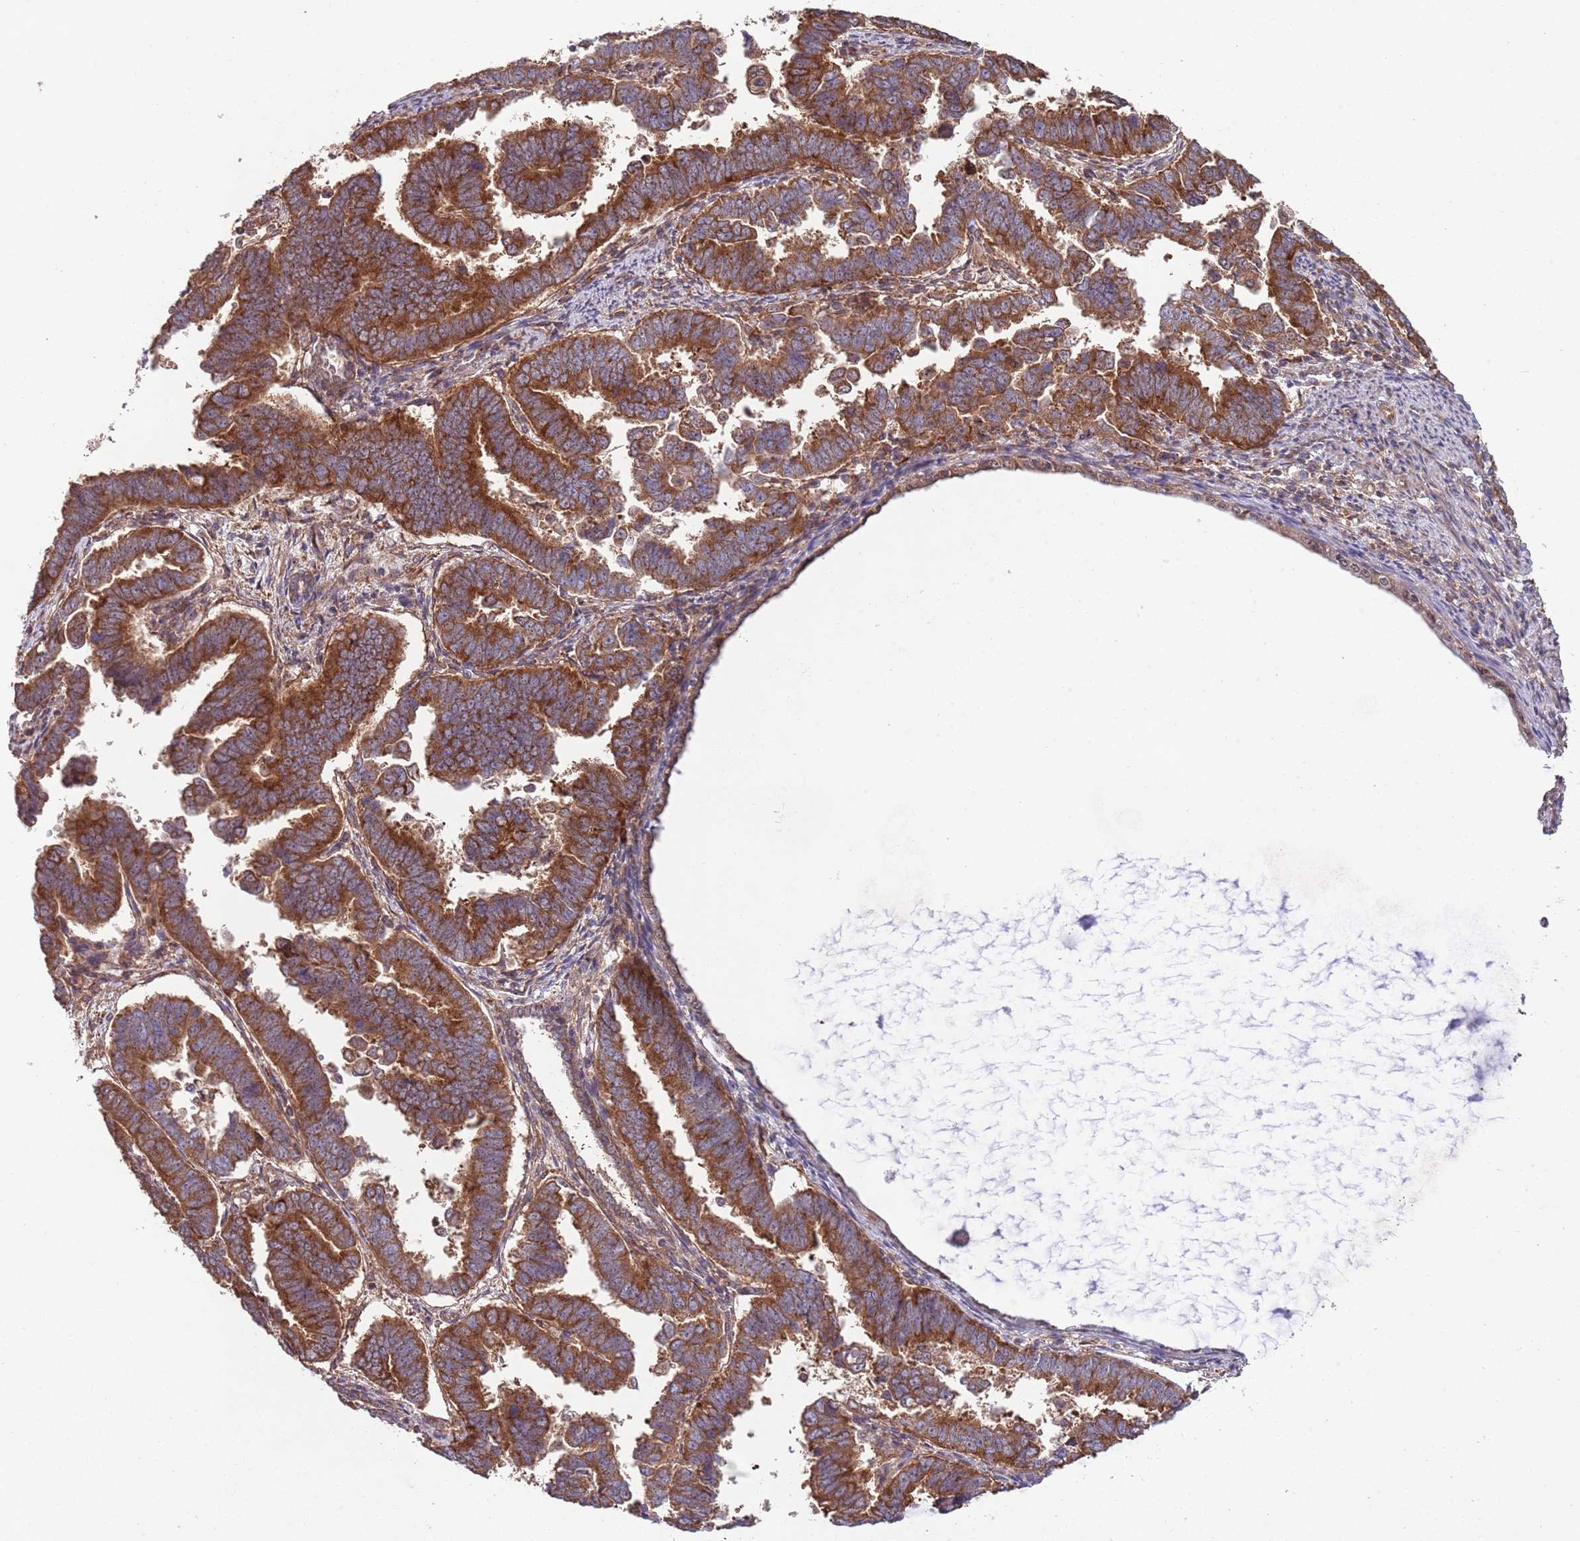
{"staining": {"intensity": "strong", "quantity": ">75%", "location": "cytoplasmic/membranous"}, "tissue": "endometrial cancer", "cell_type": "Tumor cells", "image_type": "cancer", "snomed": [{"axis": "morphology", "description": "Adenocarcinoma, NOS"}, {"axis": "topography", "description": "Endometrium"}], "caption": "Strong cytoplasmic/membranous protein expression is seen in about >75% of tumor cells in endometrial adenocarcinoma.", "gene": "RNF19B", "patient": {"sex": "female", "age": 75}}